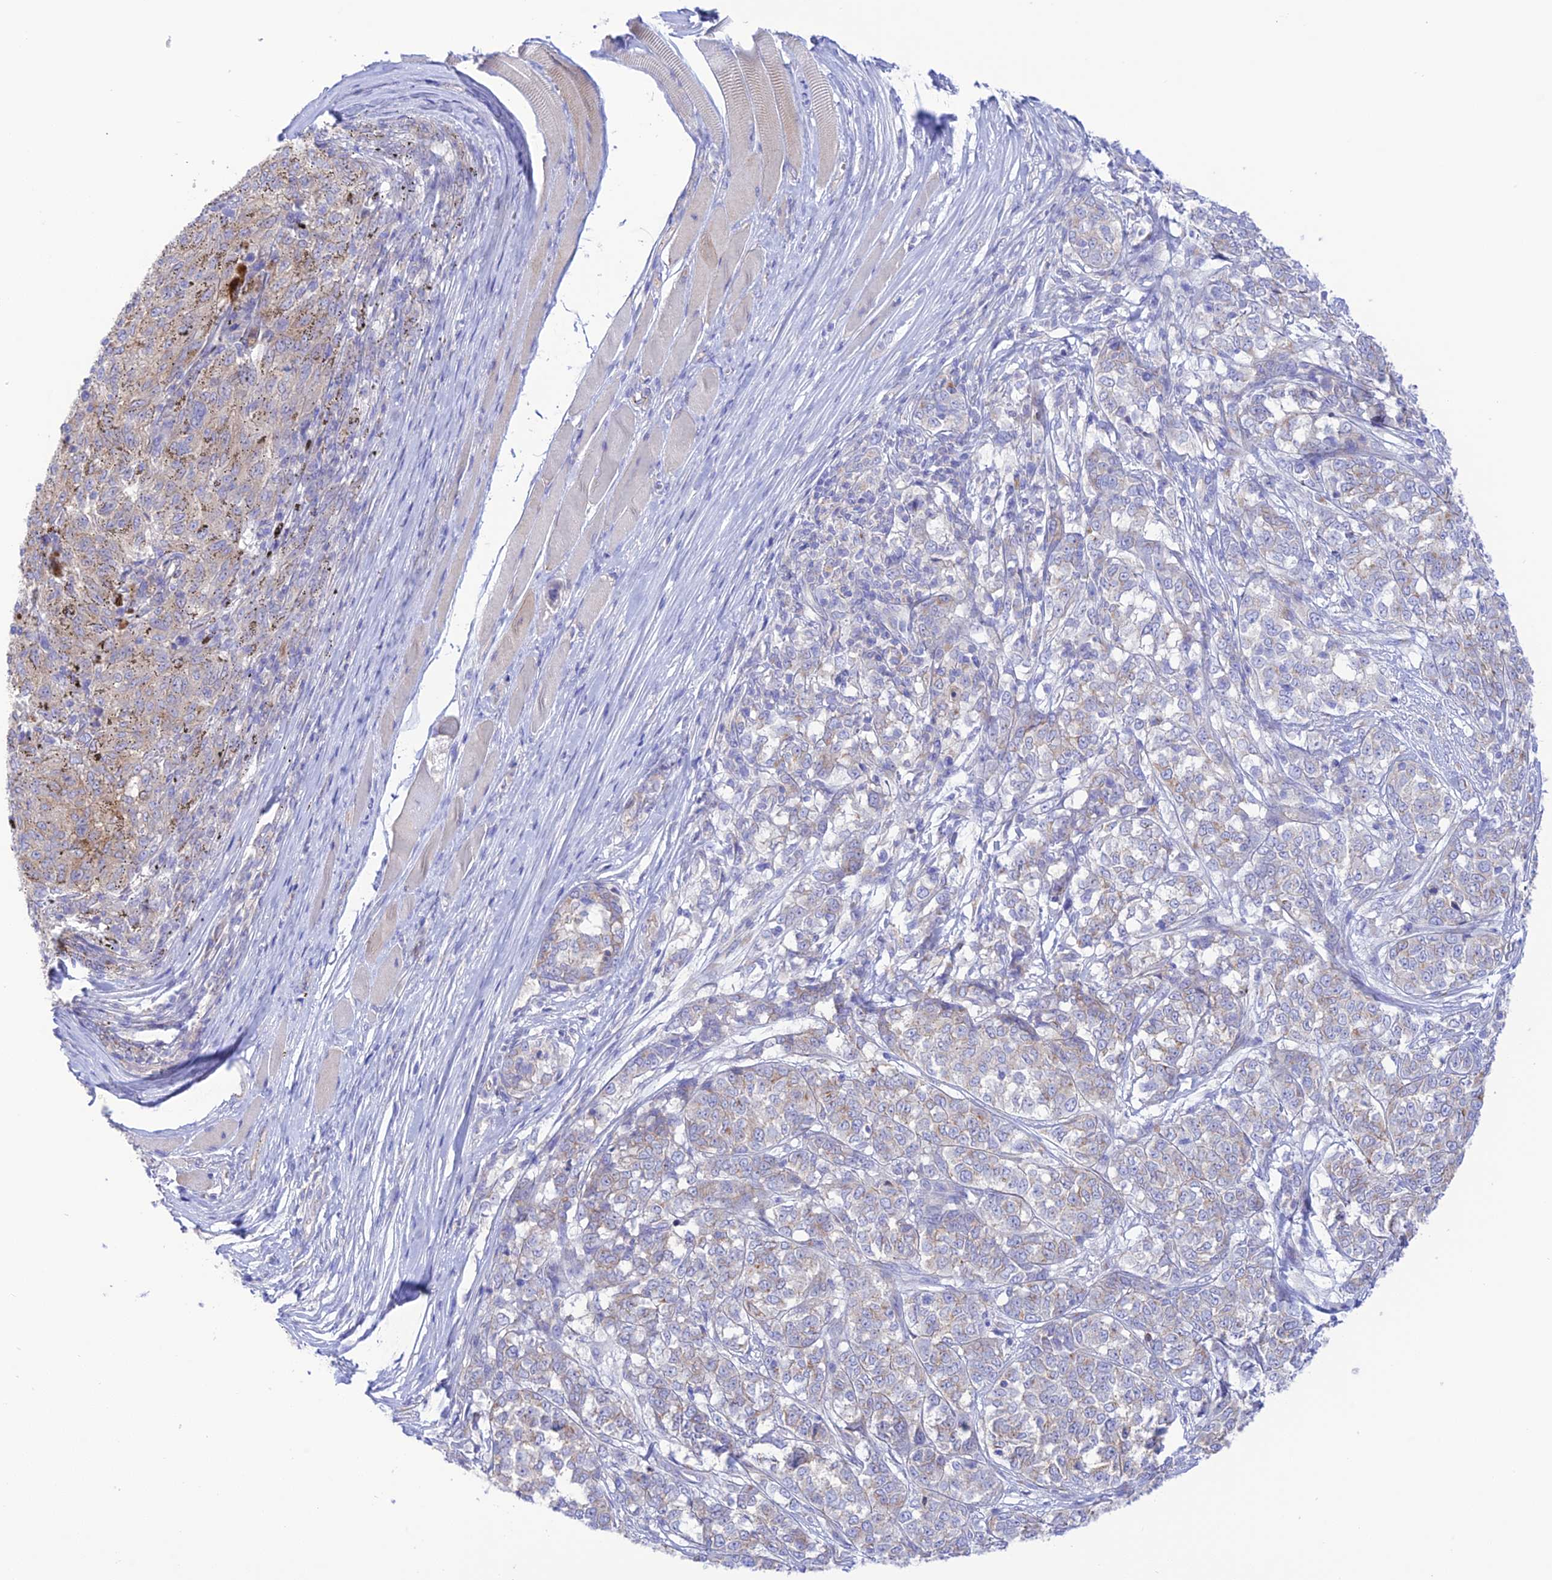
{"staining": {"intensity": "negative", "quantity": "none", "location": "none"}, "tissue": "melanoma", "cell_type": "Tumor cells", "image_type": "cancer", "snomed": [{"axis": "morphology", "description": "Malignant melanoma, NOS"}, {"axis": "topography", "description": "Skin"}], "caption": "Tumor cells are negative for protein expression in human melanoma.", "gene": "CHSY3", "patient": {"sex": "female", "age": 72}}